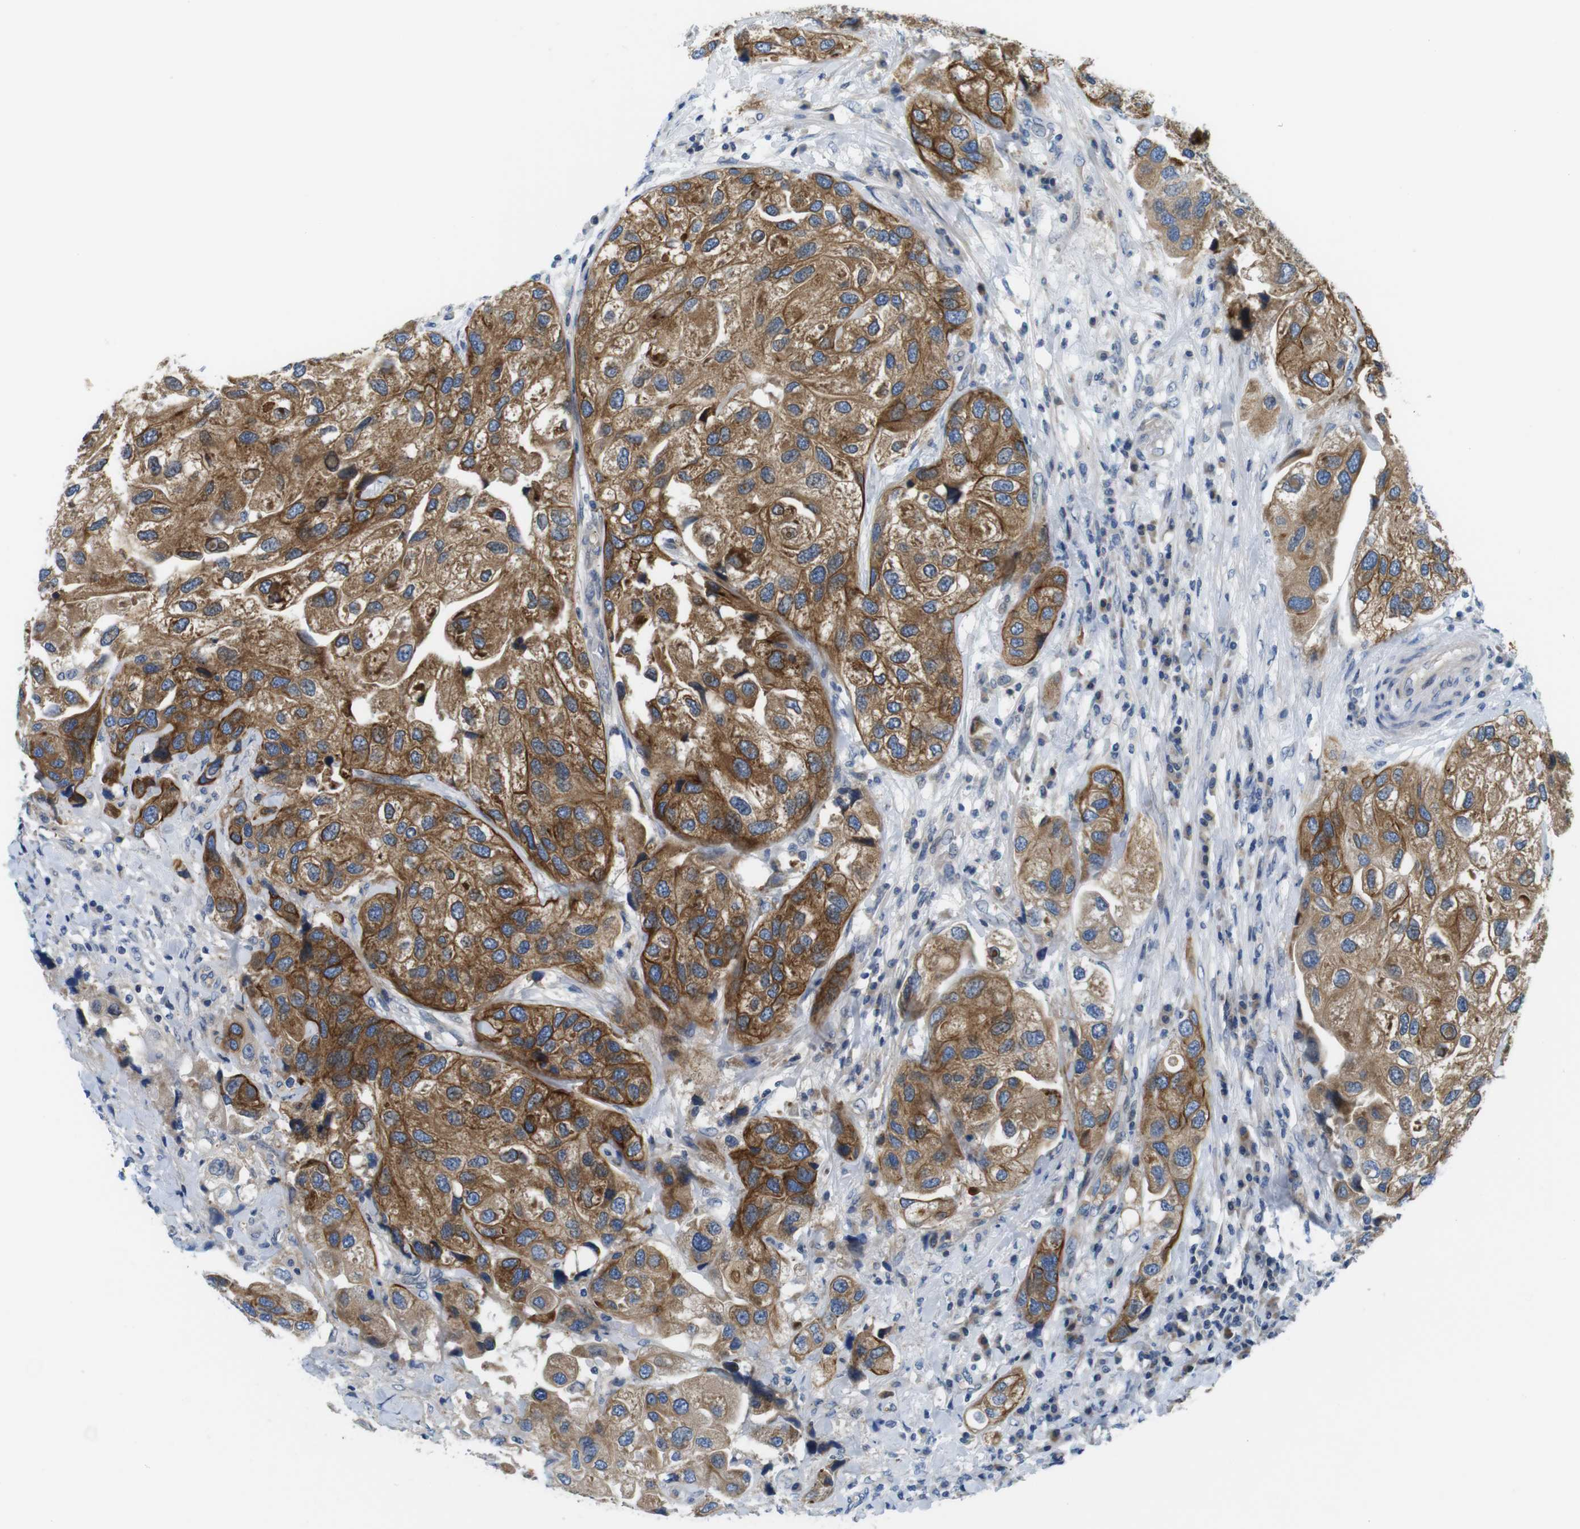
{"staining": {"intensity": "strong", "quantity": ">75%", "location": "cytoplasmic/membranous"}, "tissue": "urothelial cancer", "cell_type": "Tumor cells", "image_type": "cancer", "snomed": [{"axis": "morphology", "description": "Urothelial carcinoma, High grade"}, {"axis": "topography", "description": "Urinary bladder"}], "caption": "Urothelial carcinoma (high-grade) stained with DAB immunohistochemistry (IHC) reveals high levels of strong cytoplasmic/membranous expression in about >75% of tumor cells.", "gene": "ZDHHC3", "patient": {"sex": "female", "age": 64}}